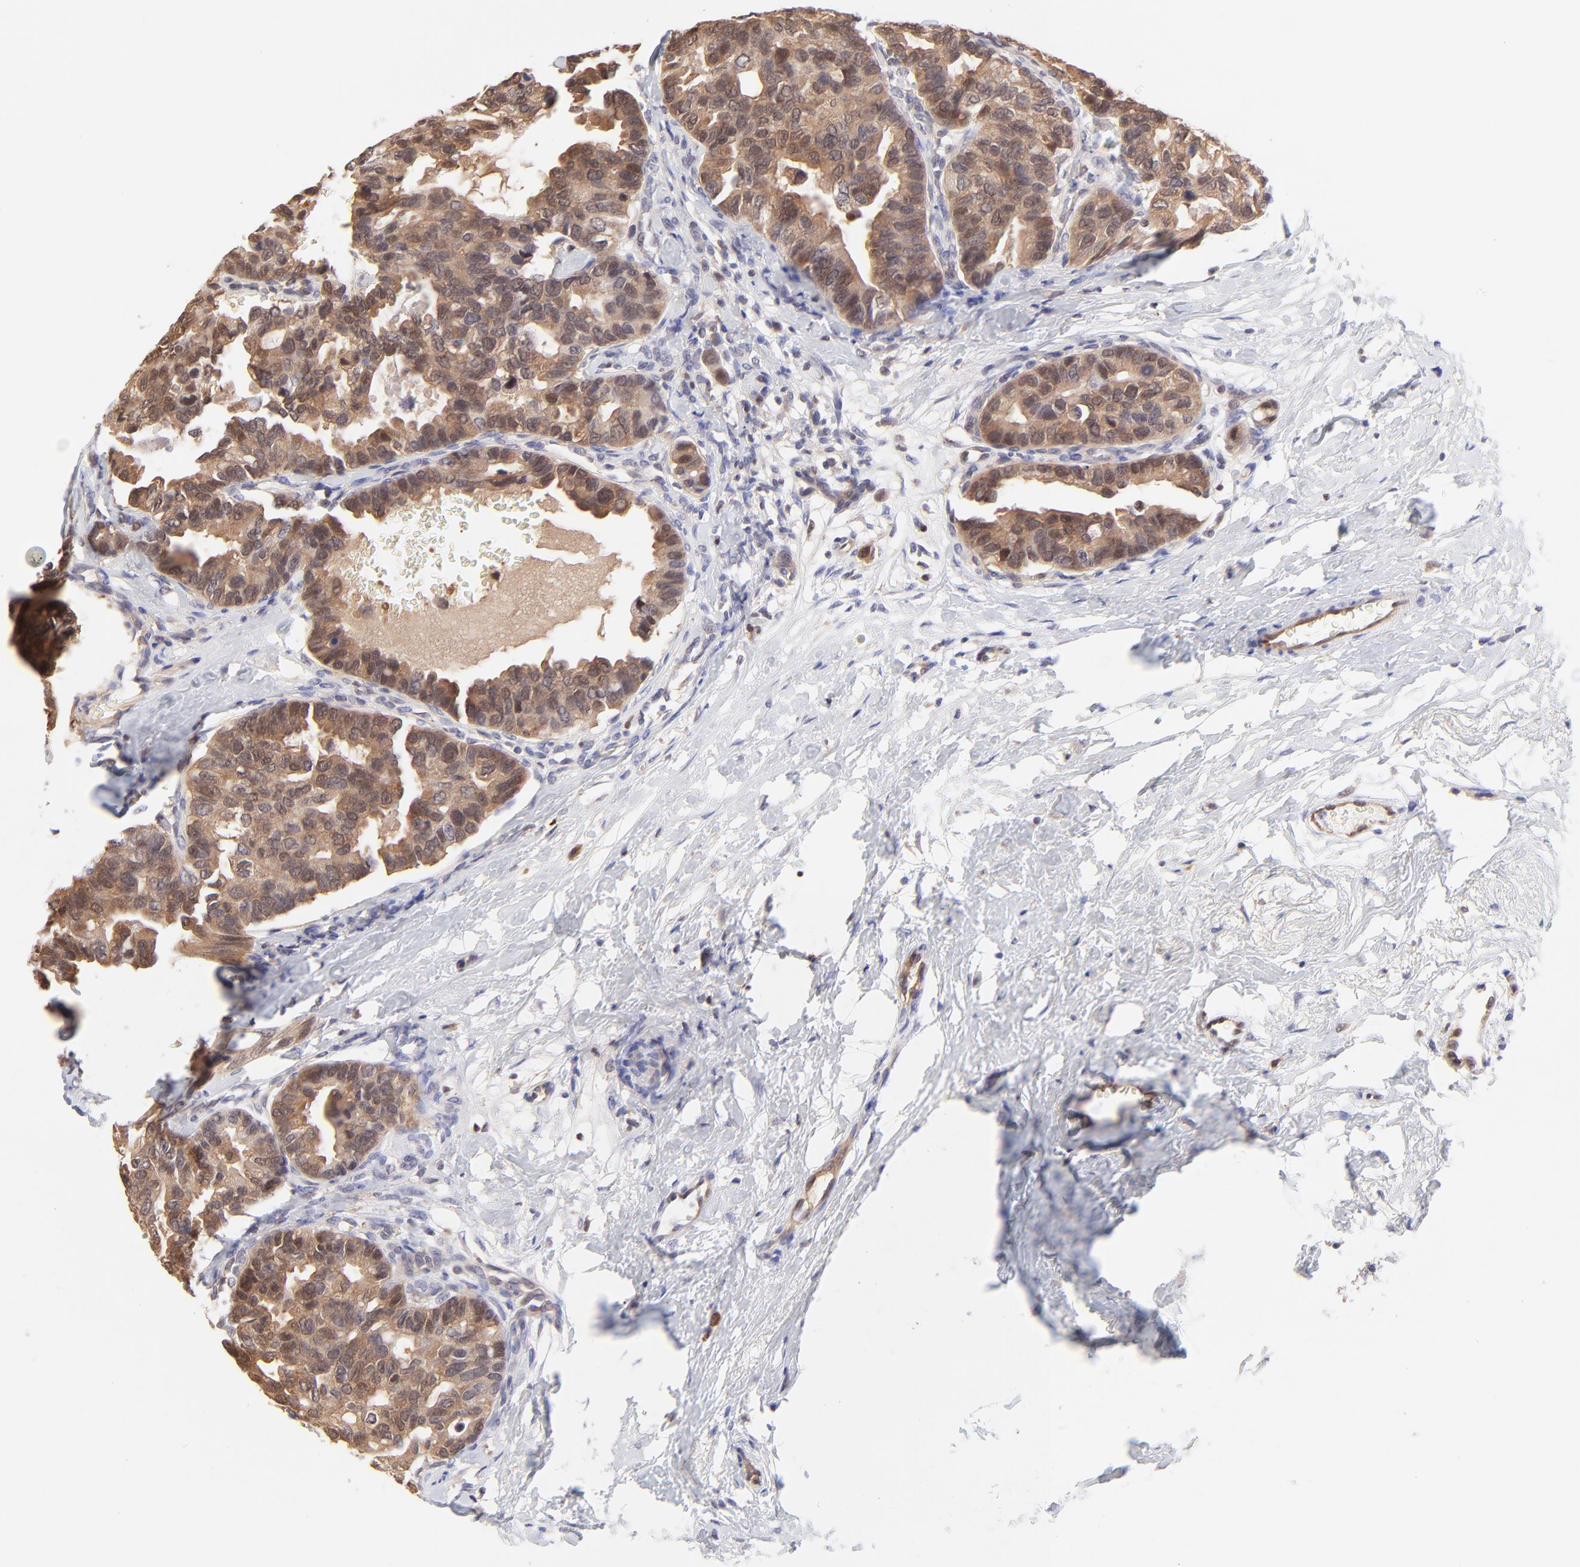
{"staining": {"intensity": "moderate", "quantity": ">75%", "location": "cytoplasmic/membranous"}, "tissue": "breast cancer", "cell_type": "Tumor cells", "image_type": "cancer", "snomed": [{"axis": "morphology", "description": "Duct carcinoma"}, {"axis": "topography", "description": "Breast"}], "caption": "The image shows a brown stain indicating the presence of a protein in the cytoplasmic/membranous of tumor cells in infiltrating ductal carcinoma (breast).", "gene": "HYAL1", "patient": {"sex": "female", "age": 69}}